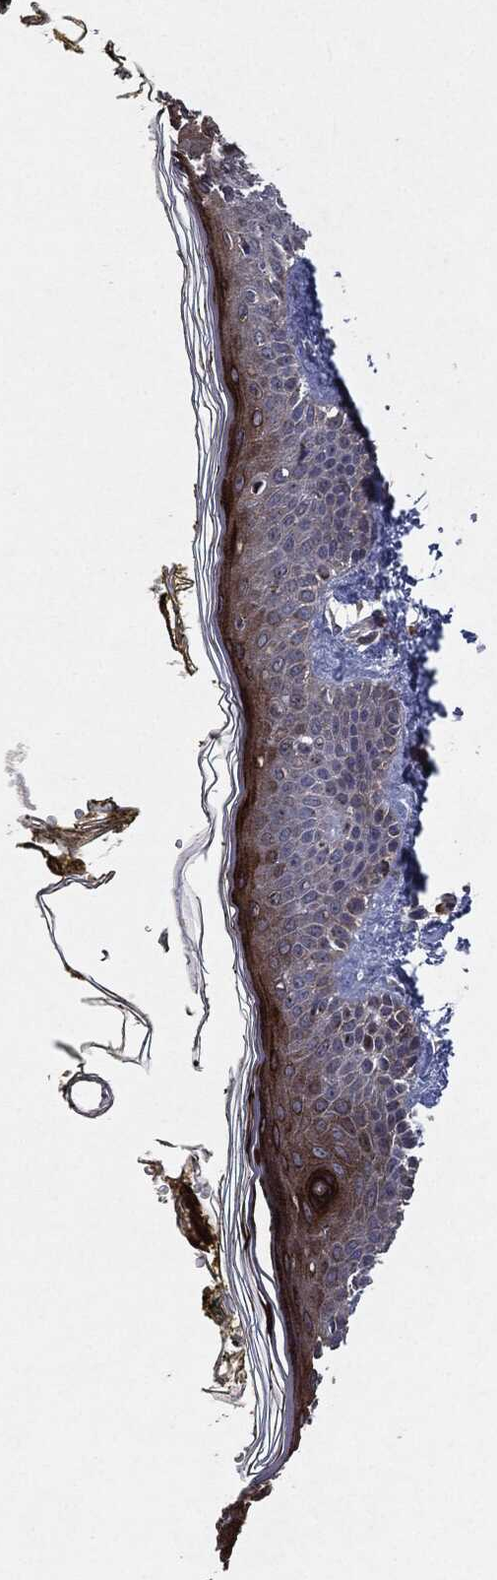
{"staining": {"intensity": "negative", "quantity": "none", "location": "none"}, "tissue": "skin", "cell_type": "Fibroblasts", "image_type": "normal", "snomed": [{"axis": "morphology", "description": "Normal tissue, NOS"}, {"axis": "topography", "description": "Skin"}], "caption": "Immunohistochemistry histopathology image of normal skin: skin stained with DAB (3,3'-diaminobenzidine) demonstrates no significant protein staining in fibroblasts. (DAB immunohistochemistry with hematoxylin counter stain).", "gene": "SLC31A2", "patient": {"sex": "male", "age": 76}}